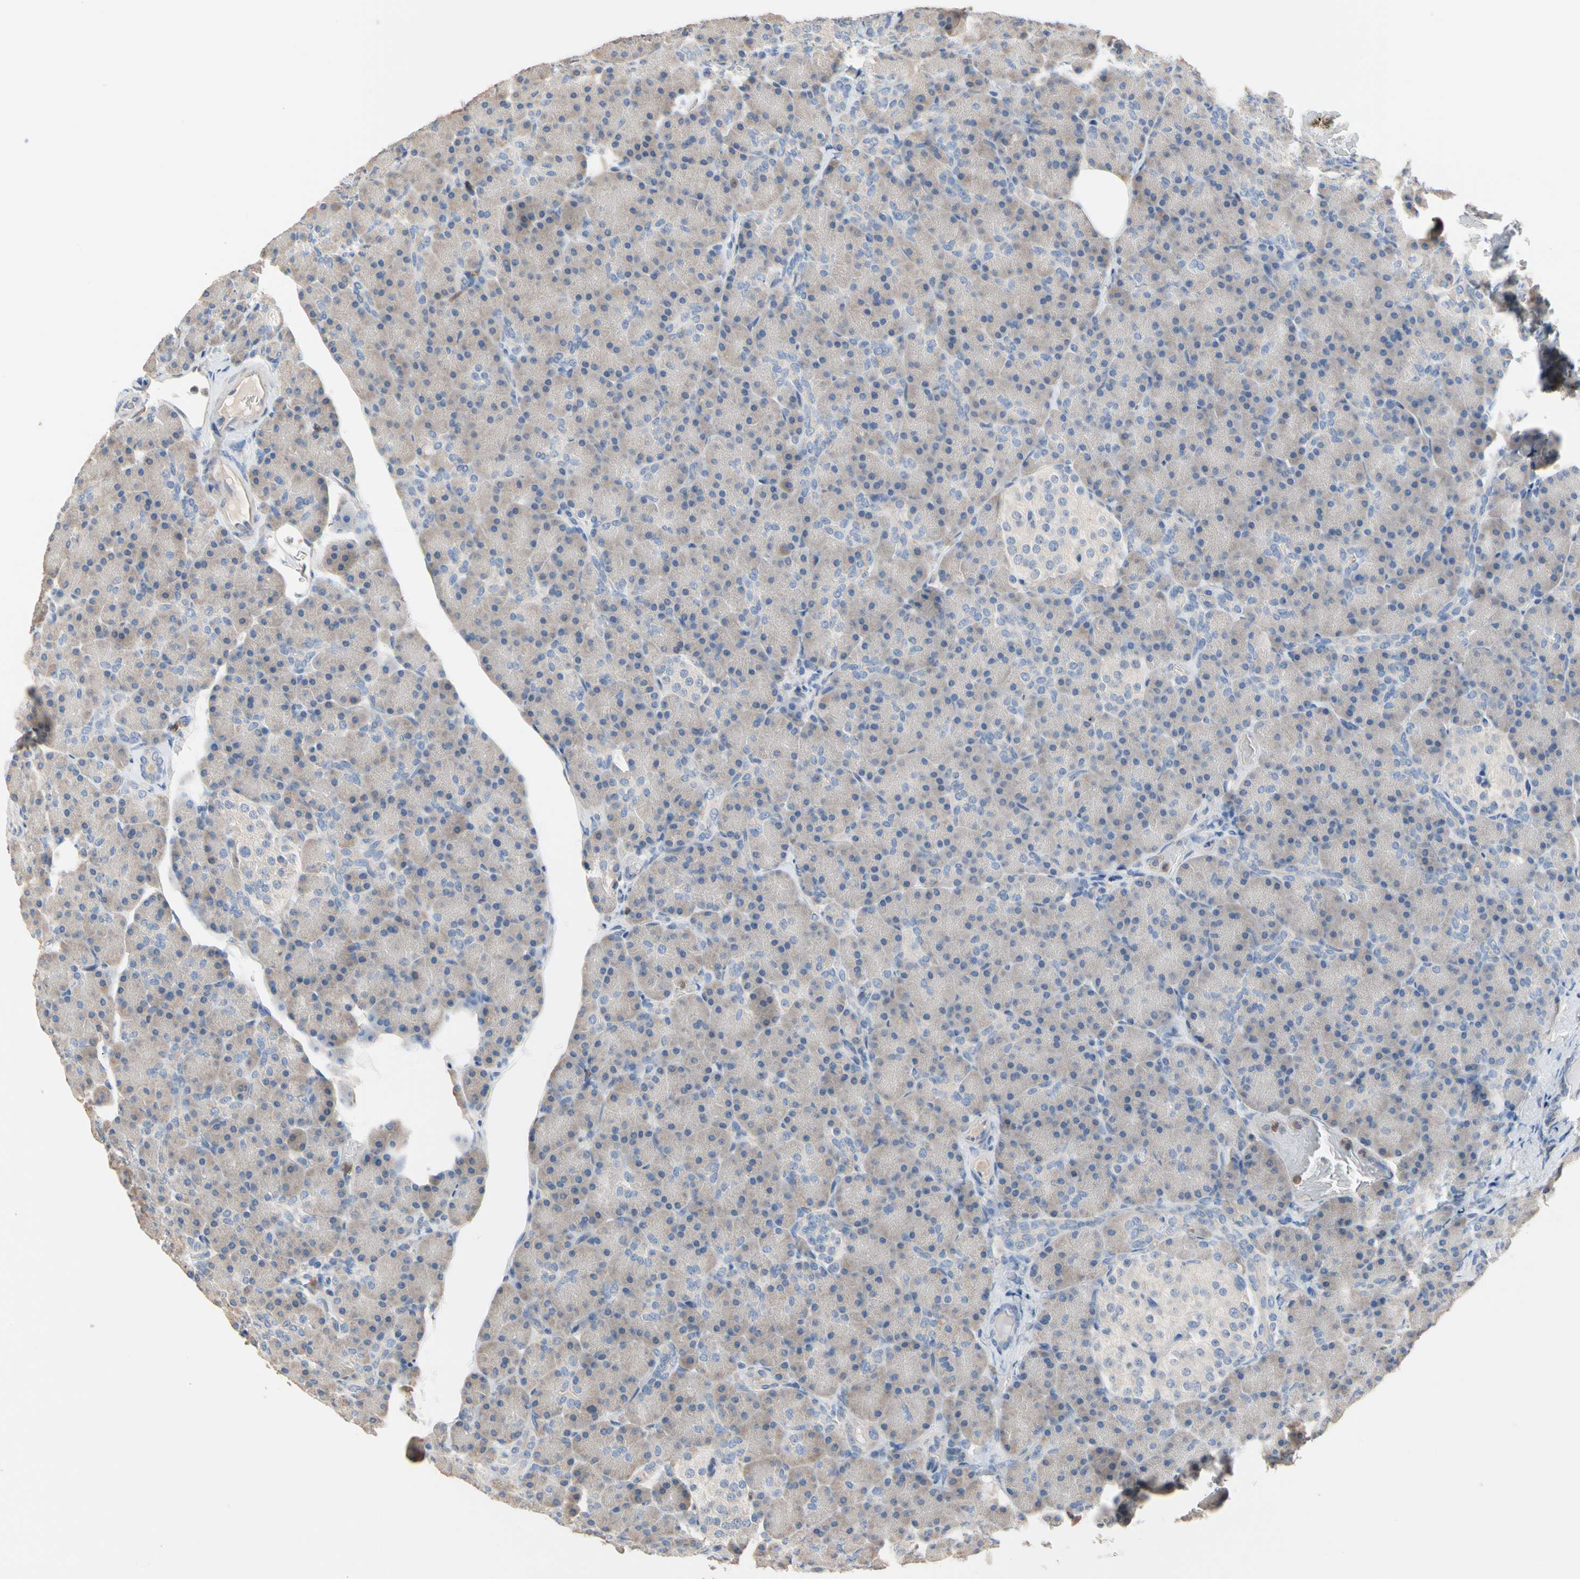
{"staining": {"intensity": "weak", "quantity": "<25%", "location": "cytoplasmic/membranous"}, "tissue": "pancreas", "cell_type": "Exocrine glandular cells", "image_type": "normal", "snomed": [{"axis": "morphology", "description": "Normal tissue, NOS"}, {"axis": "topography", "description": "Pancreas"}], "caption": "DAB immunohistochemical staining of normal human pancreas shows no significant staining in exocrine glandular cells.", "gene": "BBOX1", "patient": {"sex": "female", "age": 43}}